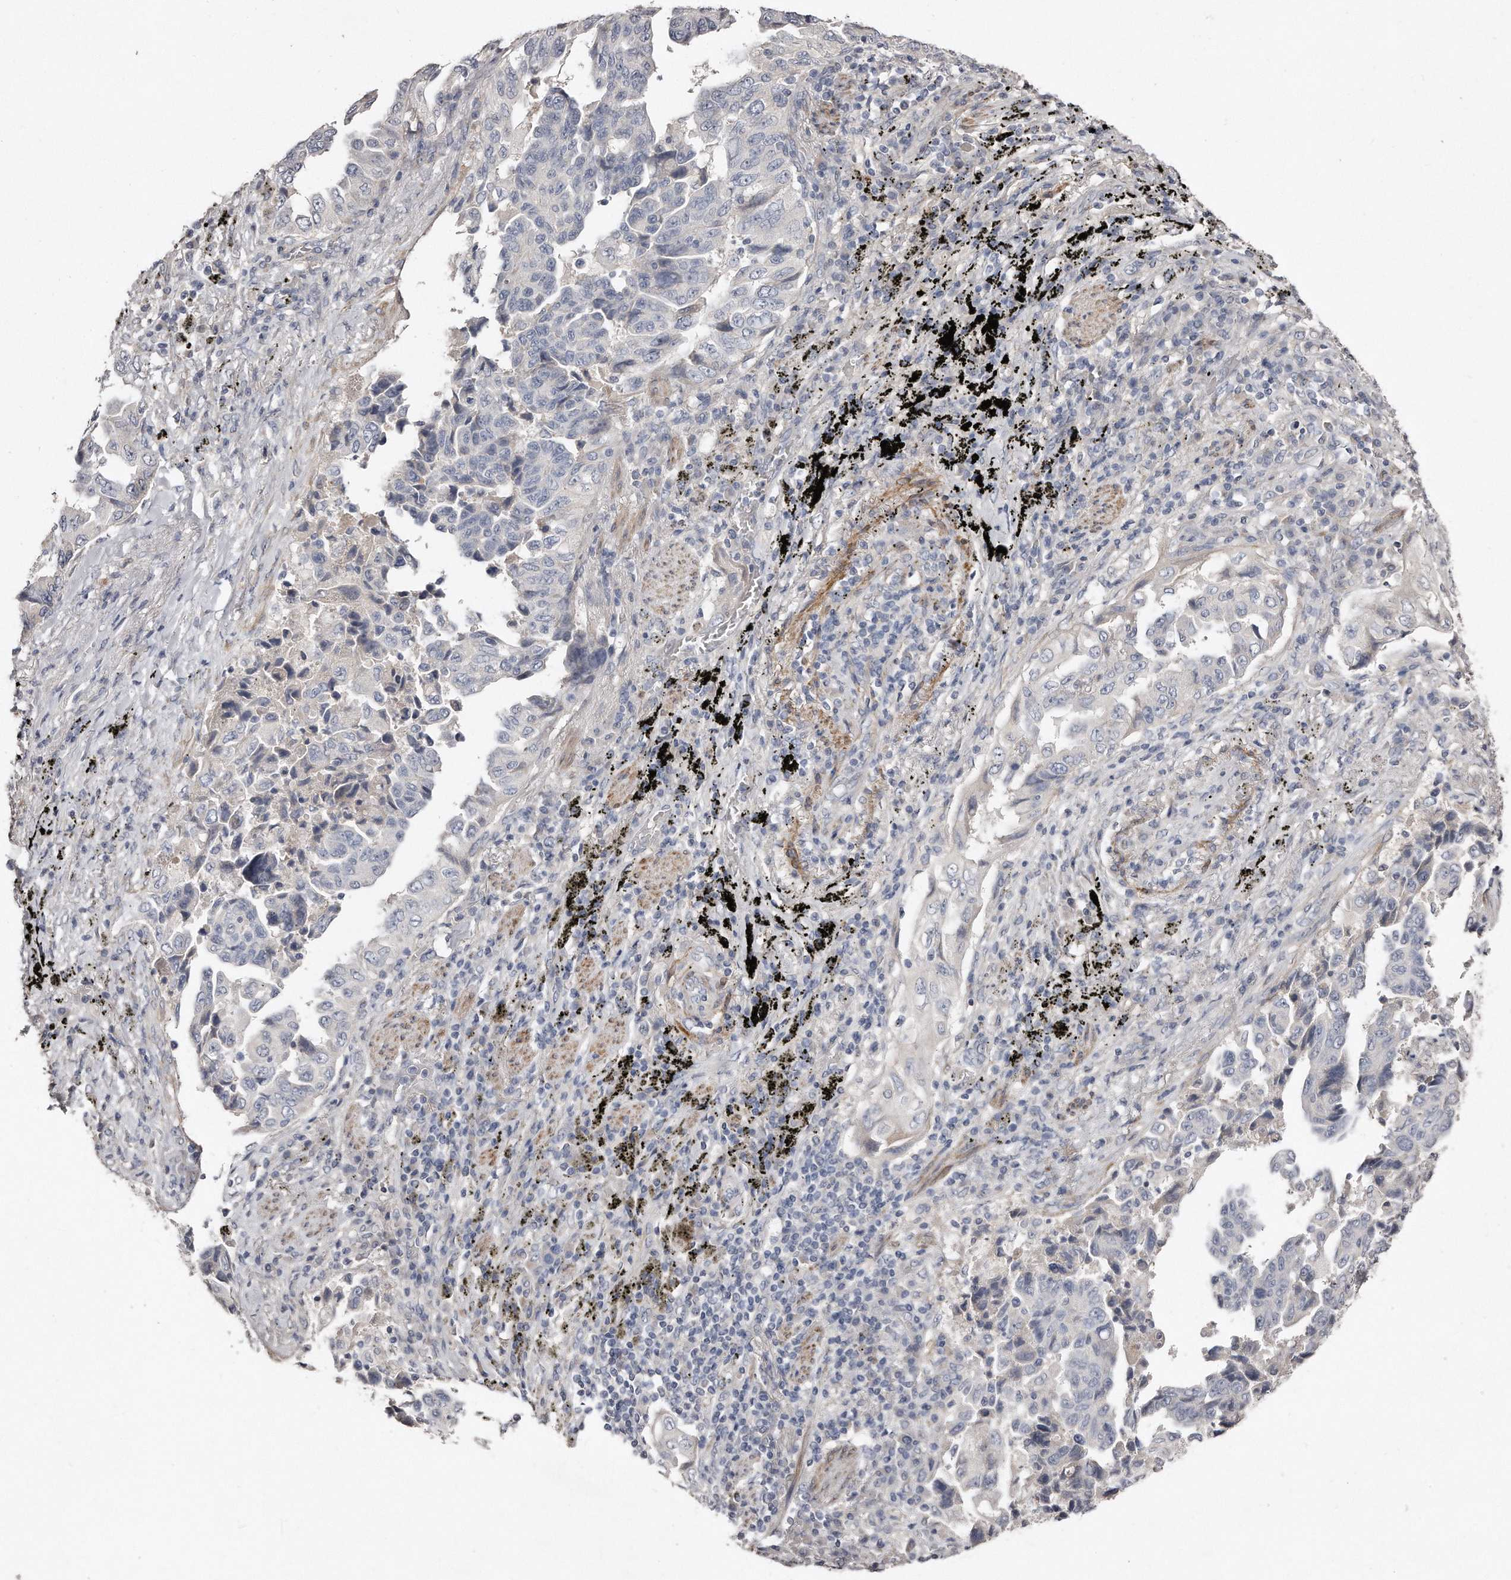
{"staining": {"intensity": "negative", "quantity": "none", "location": "none"}, "tissue": "lung cancer", "cell_type": "Tumor cells", "image_type": "cancer", "snomed": [{"axis": "morphology", "description": "Adenocarcinoma, NOS"}, {"axis": "topography", "description": "Lung"}], "caption": "The image demonstrates no staining of tumor cells in lung cancer (adenocarcinoma).", "gene": "LMOD1", "patient": {"sex": "female", "age": 51}}